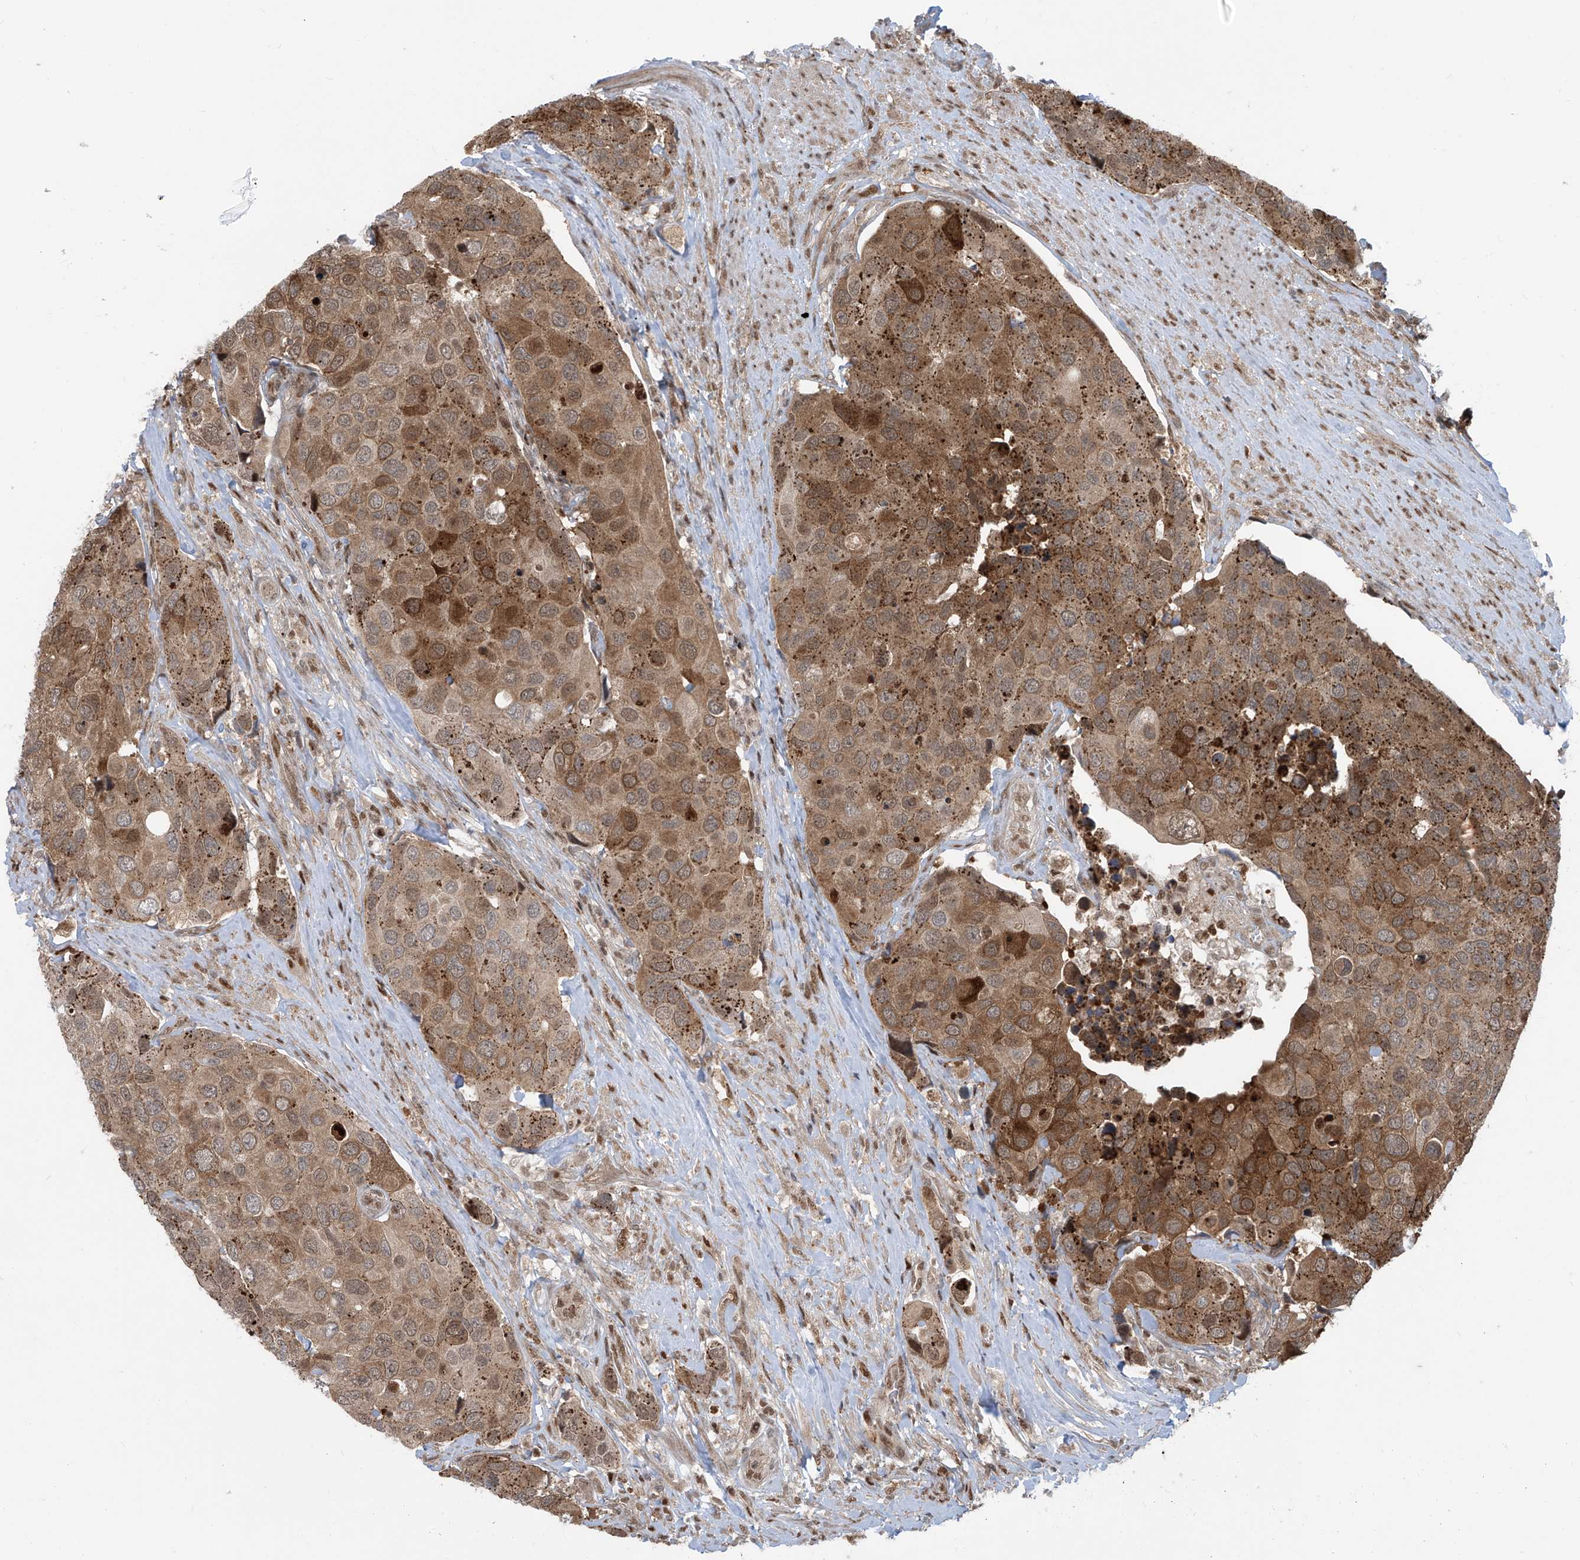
{"staining": {"intensity": "moderate", "quantity": ">75%", "location": "cytoplasmic/membranous,nuclear"}, "tissue": "urothelial cancer", "cell_type": "Tumor cells", "image_type": "cancer", "snomed": [{"axis": "morphology", "description": "Urothelial carcinoma, High grade"}, {"axis": "topography", "description": "Urinary bladder"}], "caption": "IHC photomicrograph of high-grade urothelial carcinoma stained for a protein (brown), which exhibits medium levels of moderate cytoplasmic/membranous and nuclear expression in about >75% of tumor cells.", "gene": "LAGE3", "patient": {"sex": "male", "age": 74}}